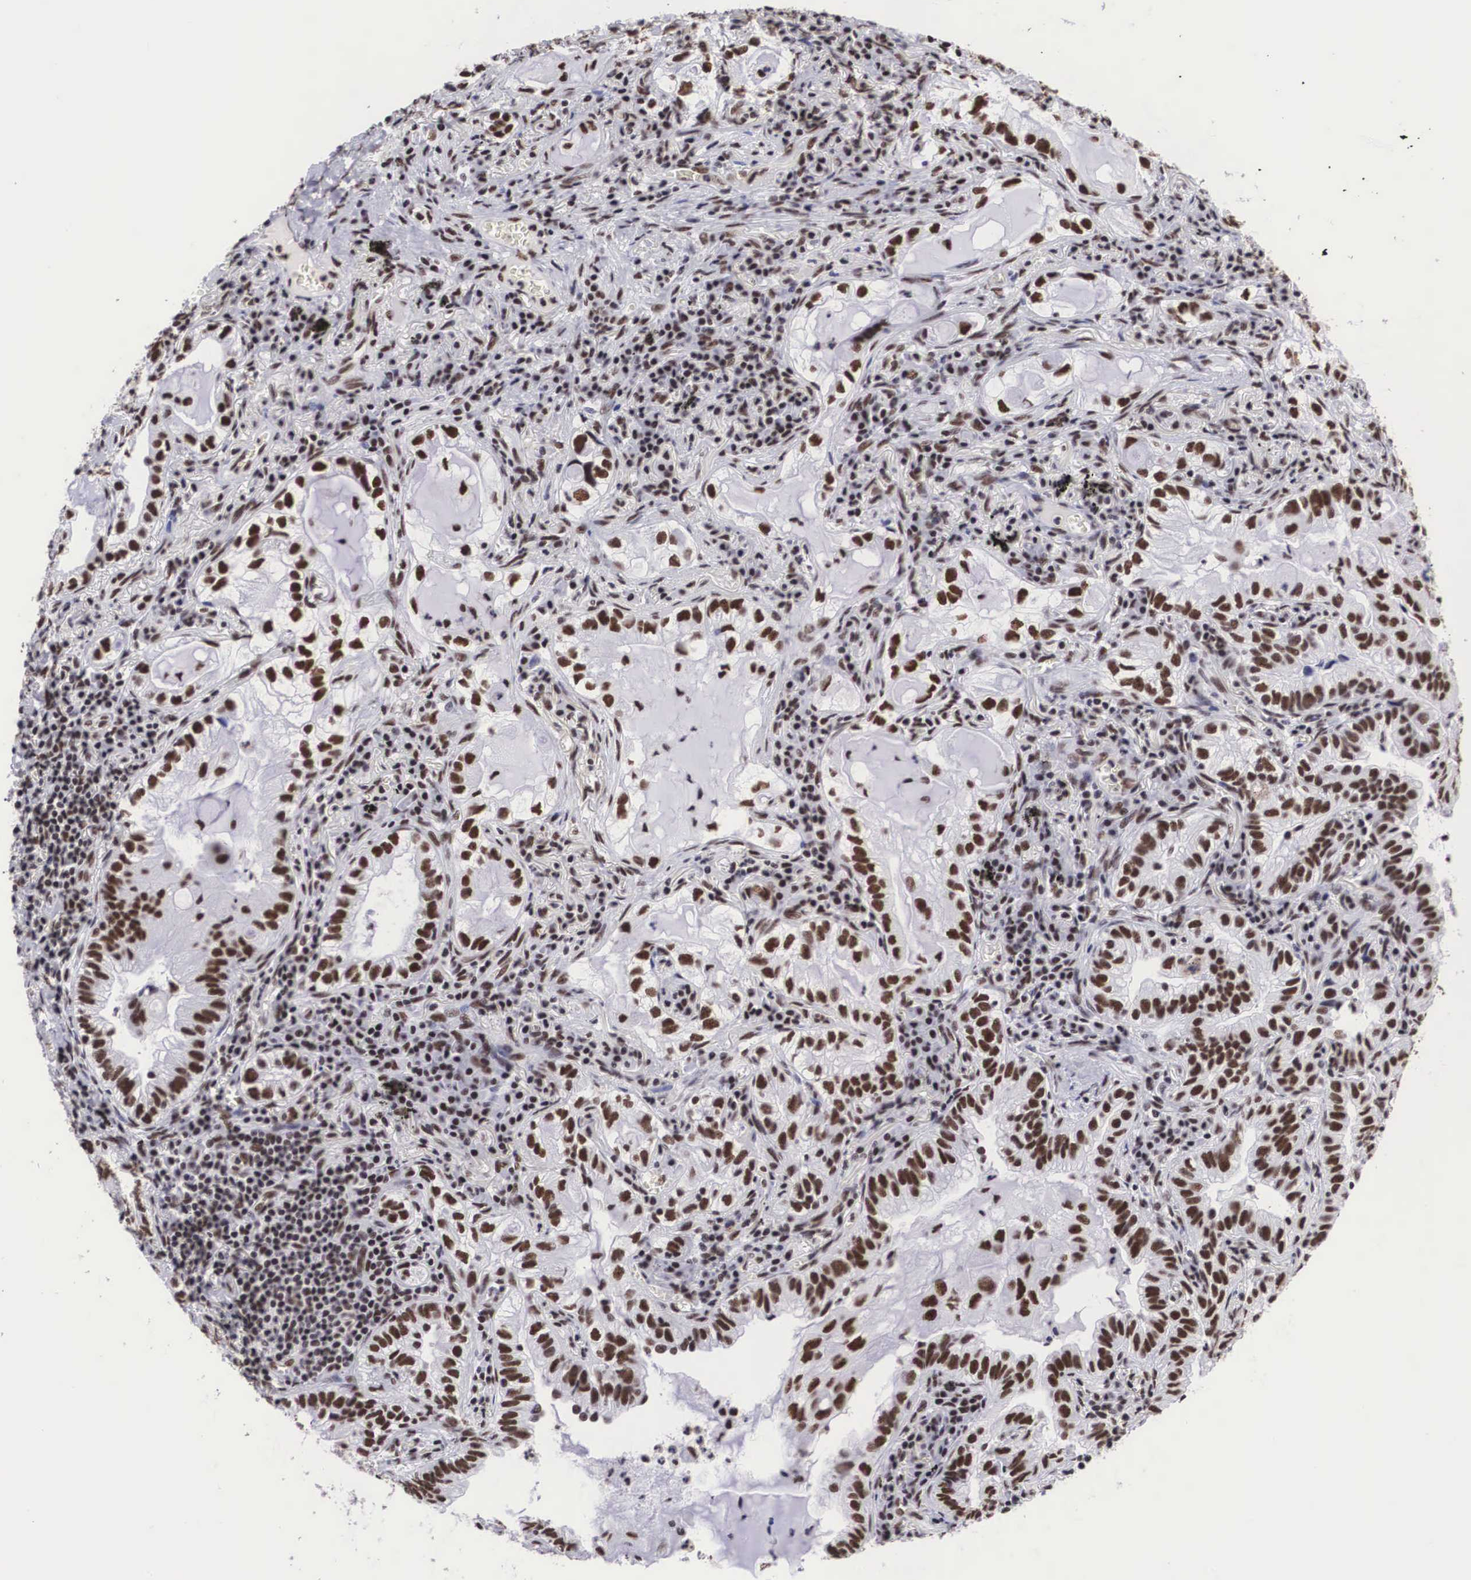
{"staining": {"intensity": "moderate", "quantity": ">75%", "location": "nuclear"}, "tissue": "lung cancer", "cell_type": "Tumor cells", "image_type": "cancer", "snomed": [{"axis": "morphology", "description": "Adenocarcinoma, NOS"}, {"axis": "topography", "description": "Lung"}], "caption": "Tumor cells show moderate nuclear expression in about >75% of cells in lung cancer (adenocarcinoma).", "gene": "SF3A1", "patient": {"sex": "female", "age": 50}}